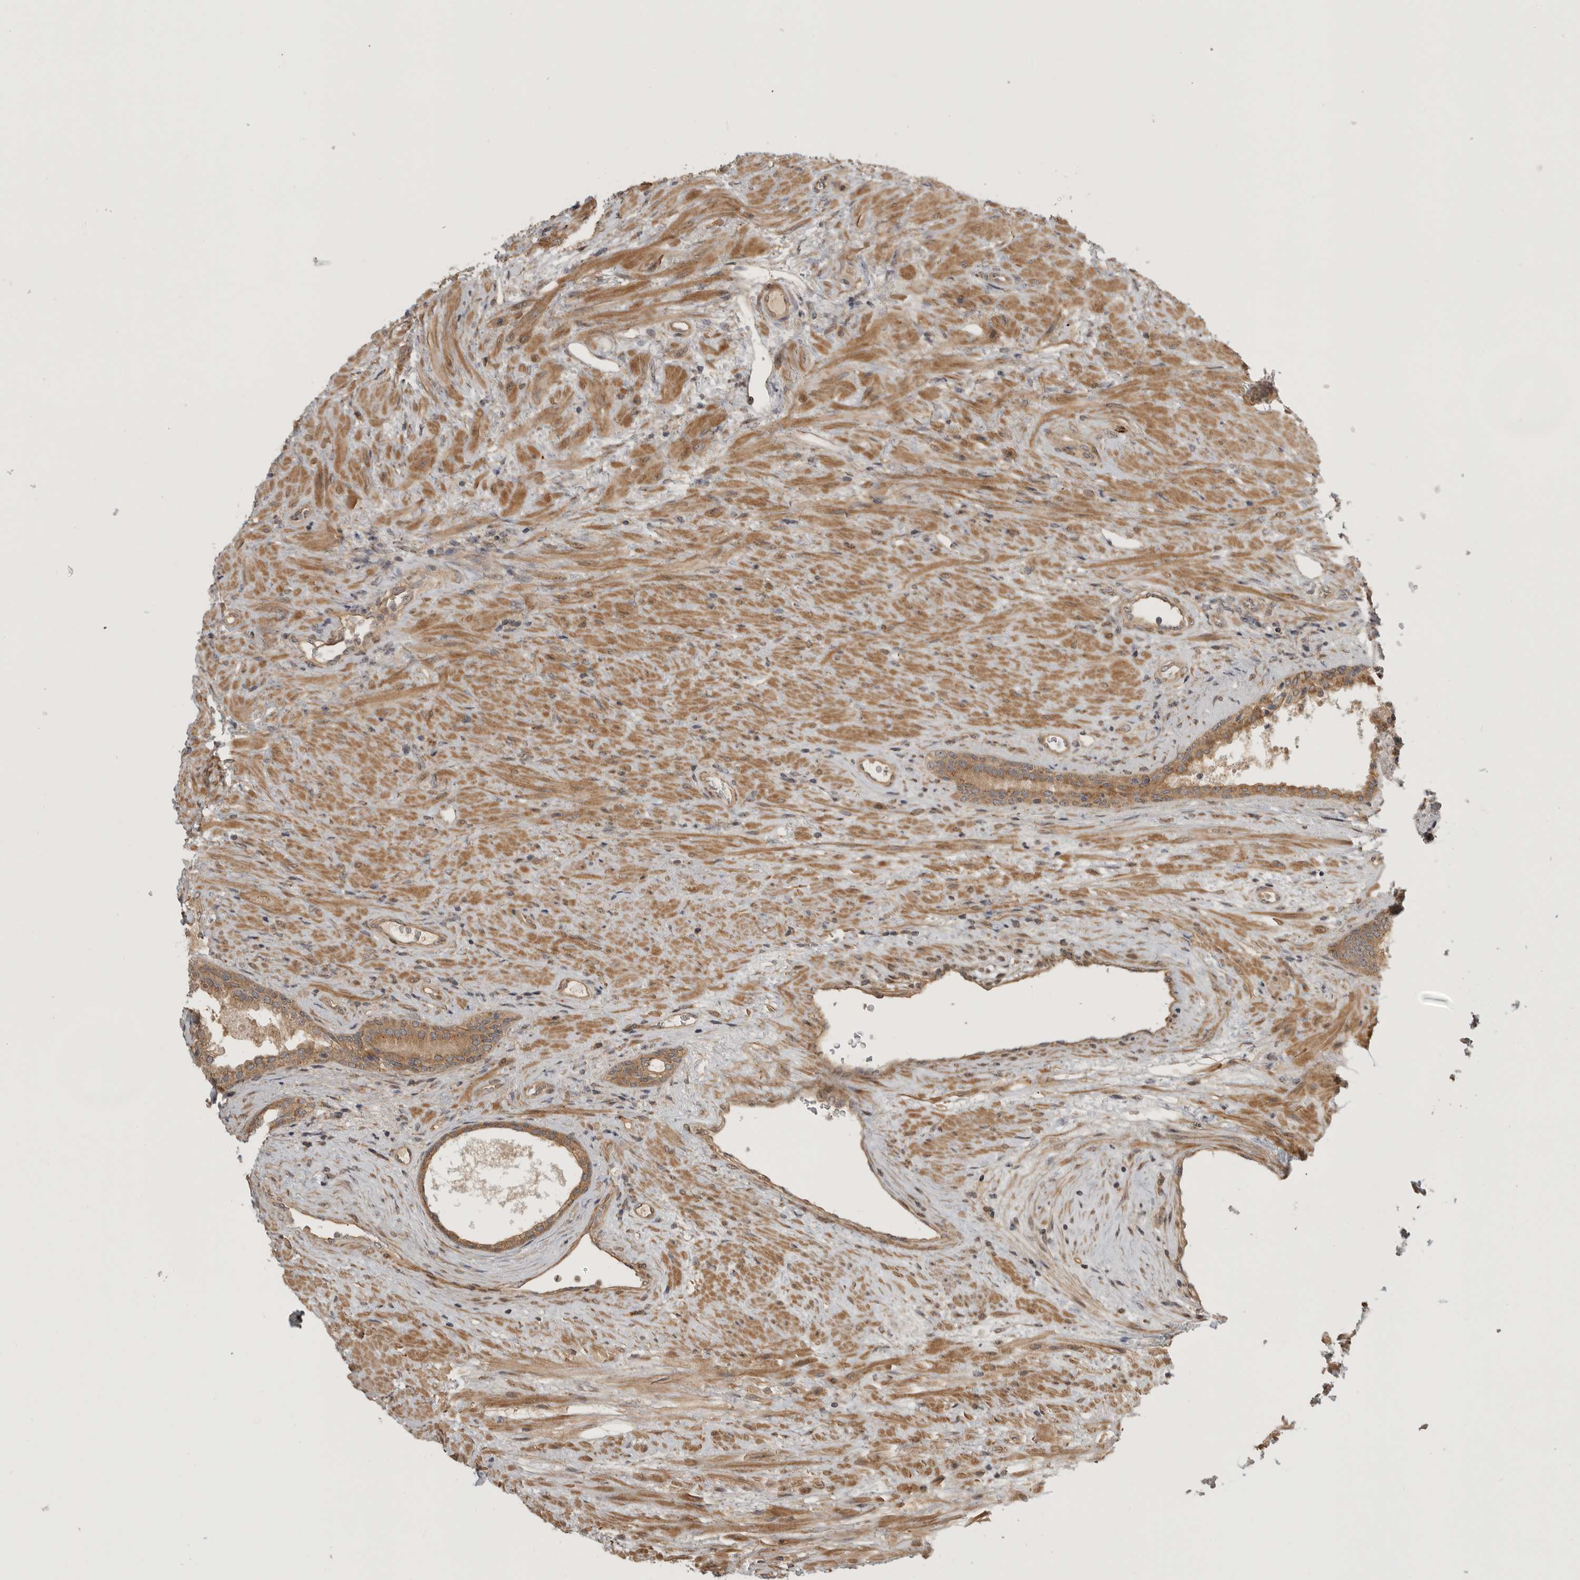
{"staining": {"intensity": "moderate", "quantity": ">75%", "location": "cytoplasmic/membranous"}, "tissue": "prostate", "cell_type": "Glandular cells", "image_type": "normal", "snomed": [{"axis": "morphology", "description": "Normal tissue, NOS"}, {"axis": "topography", "description": "Prostate"}], "caption": "Human prostate stained with a brown dye shows moderate cytoplasmic/membranous positive expression in approximately >75% of glandular cells.", "gene": "CUEDC1", "patient": {"sex": "male", "age": 76}}